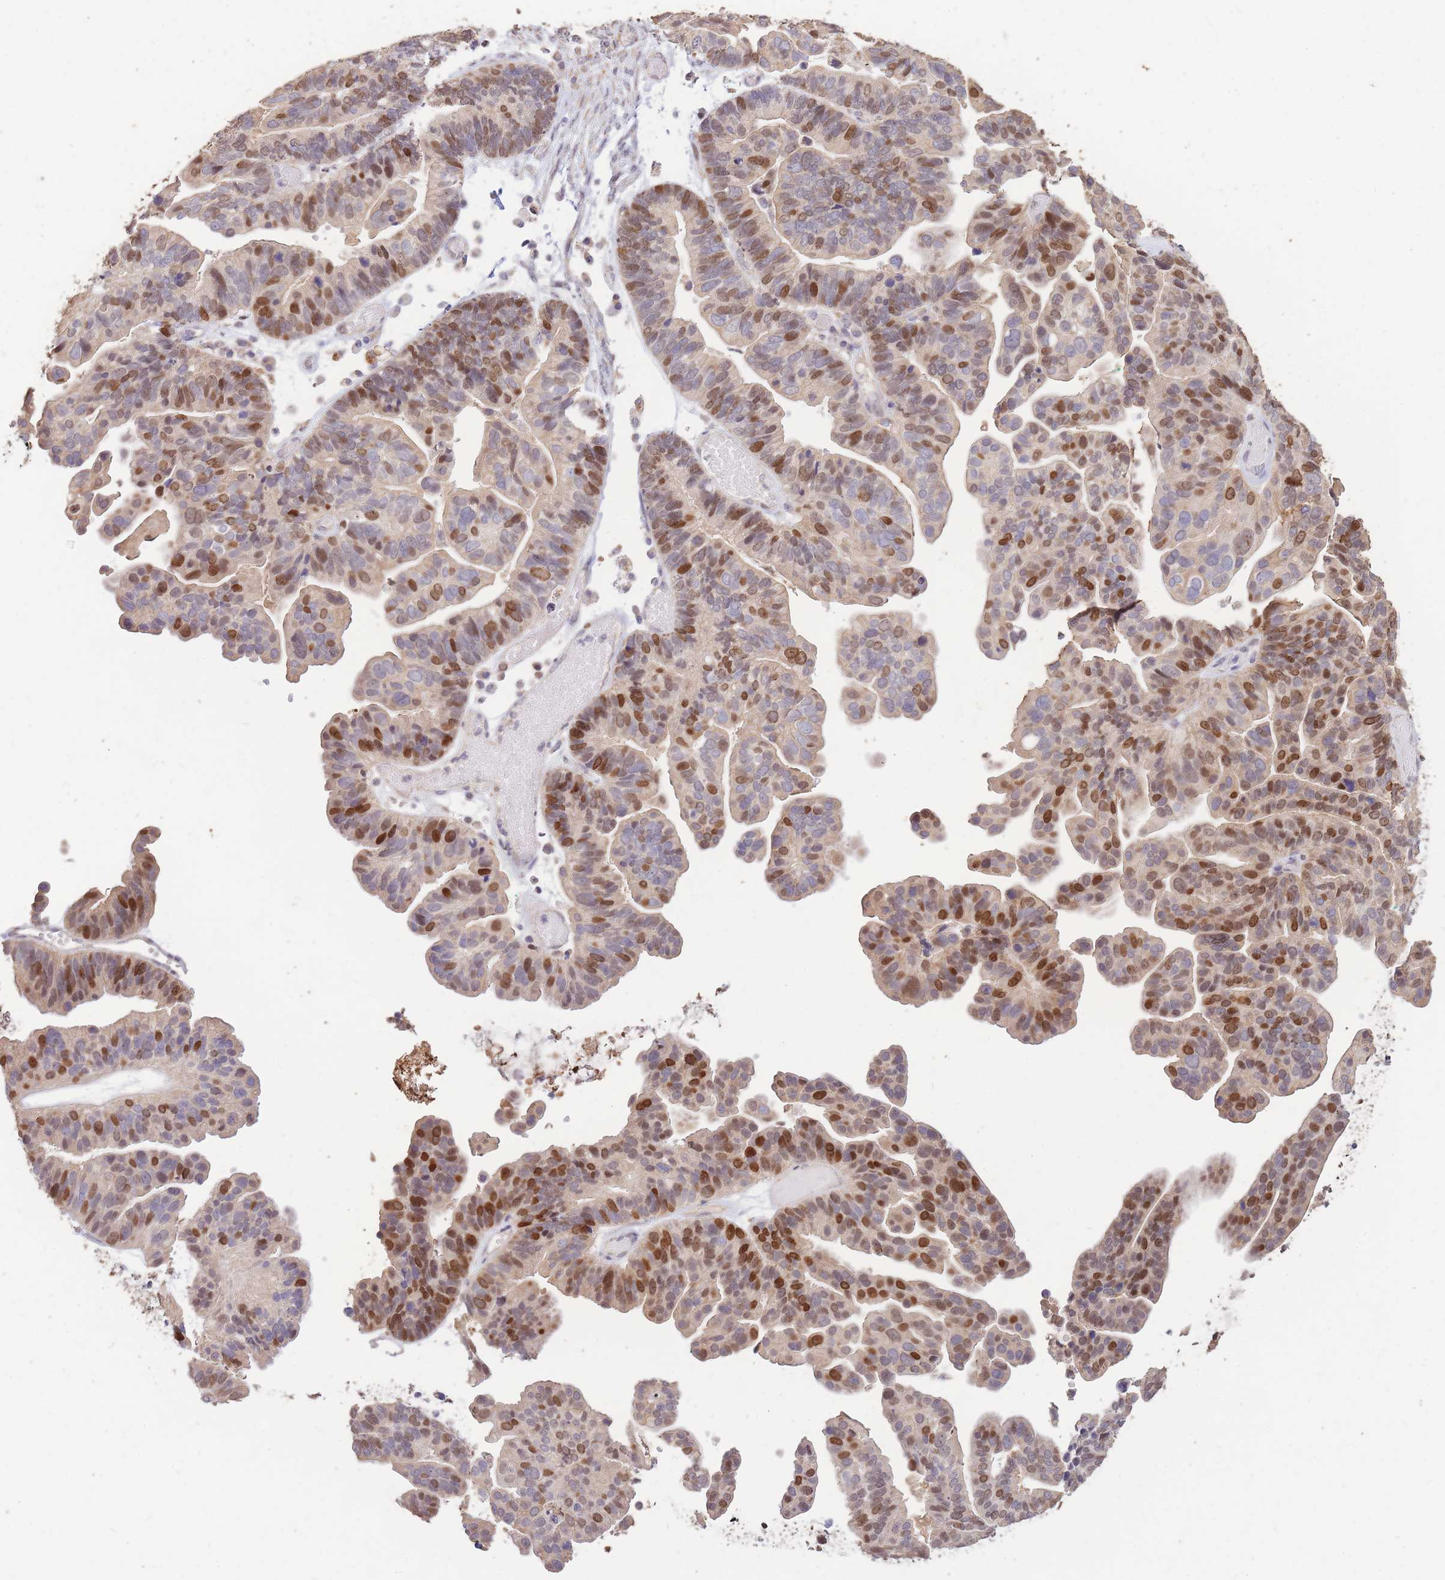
{"staining": {"intensity": "moderate", "quantity": "25%-75%", "location": "nuclear"}, "tissue": "ovarian cancer", "cell_type": "Tumor cells", "image_type": "cancer", "snomed": [{"axis": "morphology", "description": "Cystadenocarcinoma, serous, NOS"}, {"axis": "topography", "description": "Ovary"}], "caption": "Approximately 25%-75% of tumor cells in ovarian serous cystadenocarcinoma exhibit moderate nuclear protein staining as visualized by brown immunohistochemical staining.", "gene": "RGS14", "patient": {"sex": "female", "age": 56}}